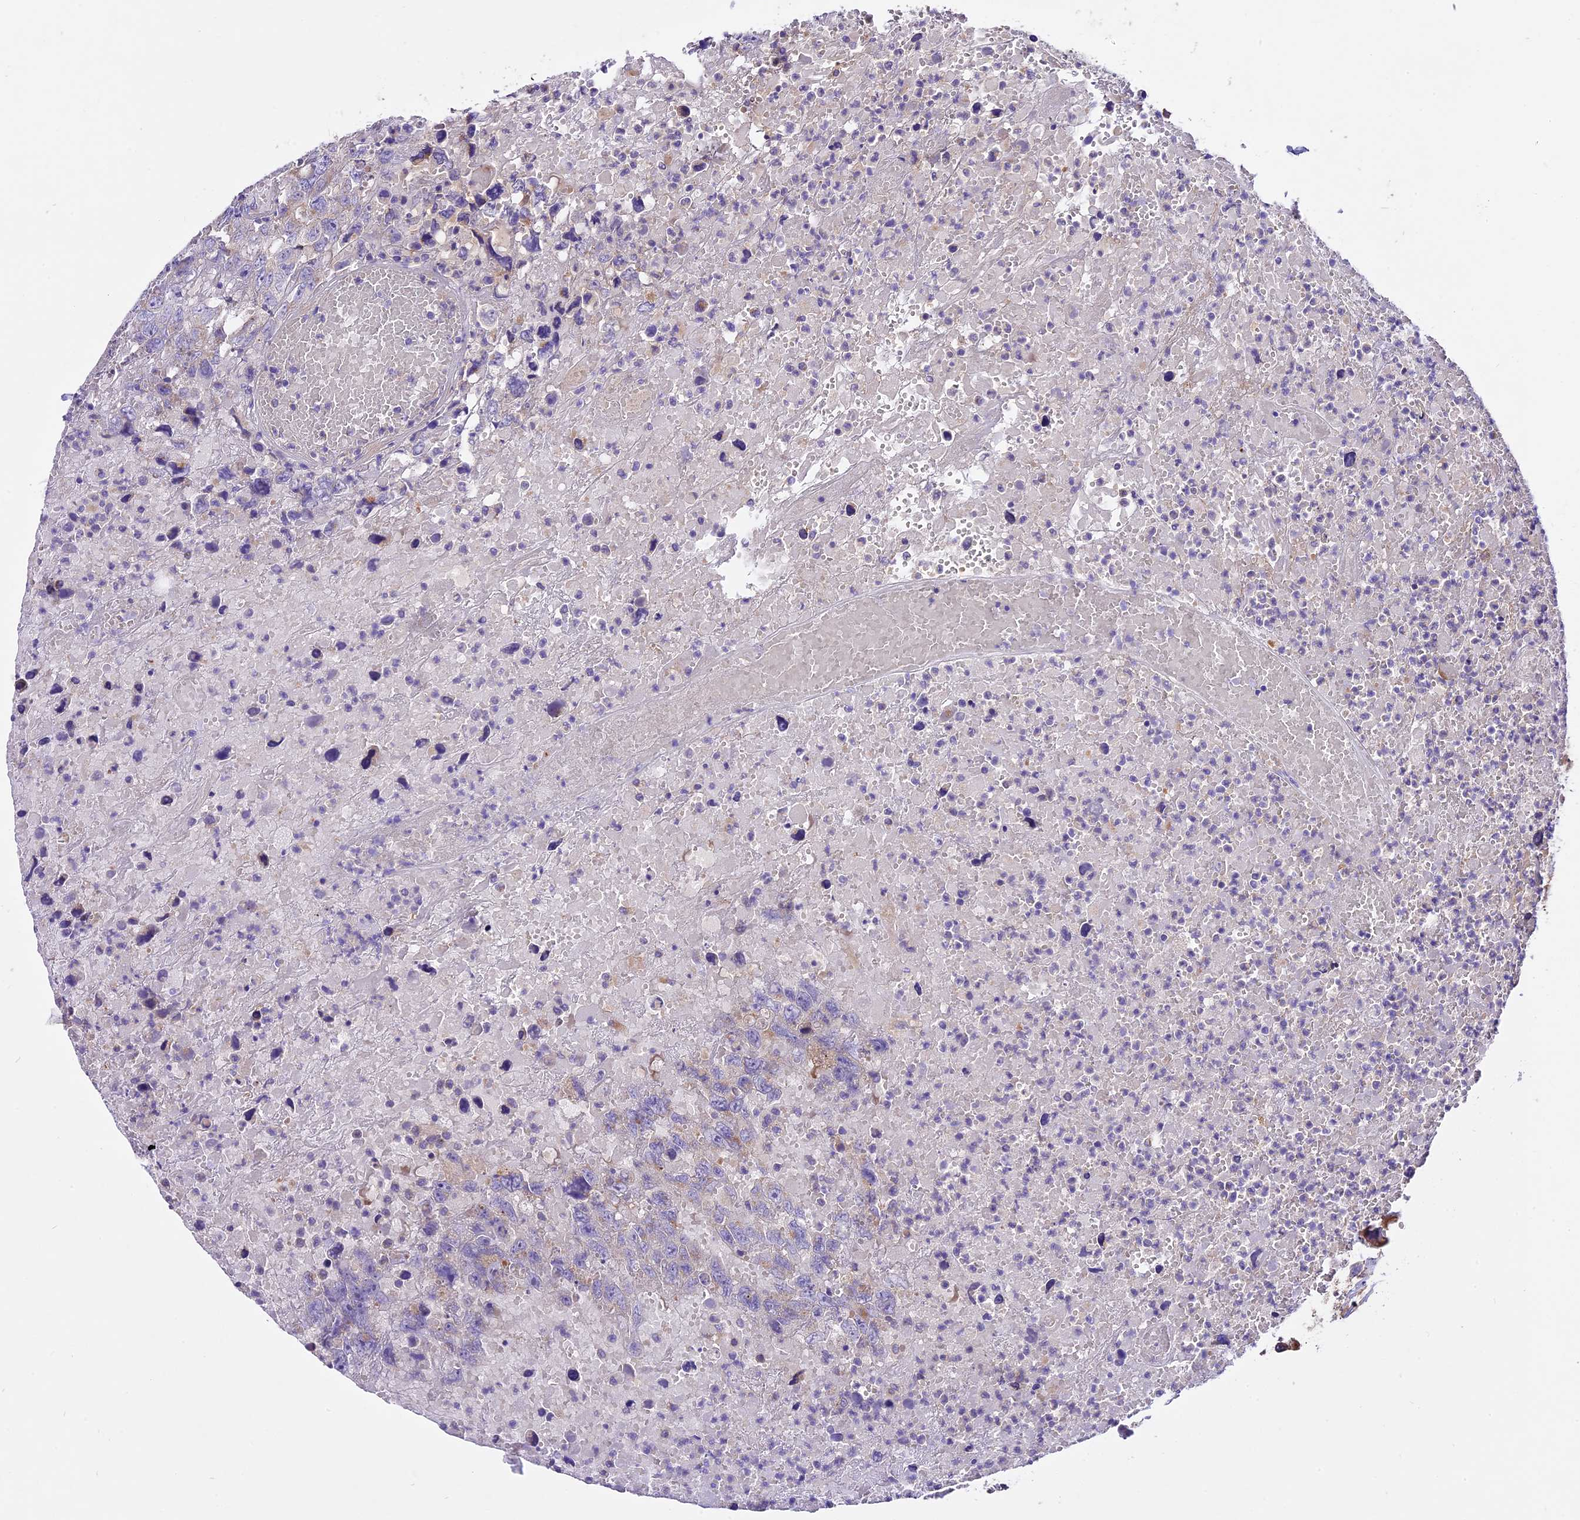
{"staining": {"intensity": "moderate", "quantity": "<25%", "location": "cytoplasmic/membranous"}, "tissue": "testis cancer", "cell_type": "Tumor cells", "image_type": "cancer", "snomed": [{"axis": "morphology", "description": "Carcinoma, Embryonal, NOS"}, {"axis": "topography", "description": "Testis"}], "caption": "DAB immunohistochemical staining of testis embryonal carcinoma displays moderate cytoplasmic/membranous protein positivity in approximately <25% of tumor cells. (DAB = brown stain, brightfield microscopy at high magnification).", "gene": "PEMT", "patient": {"sex": "male", "age": 45}}